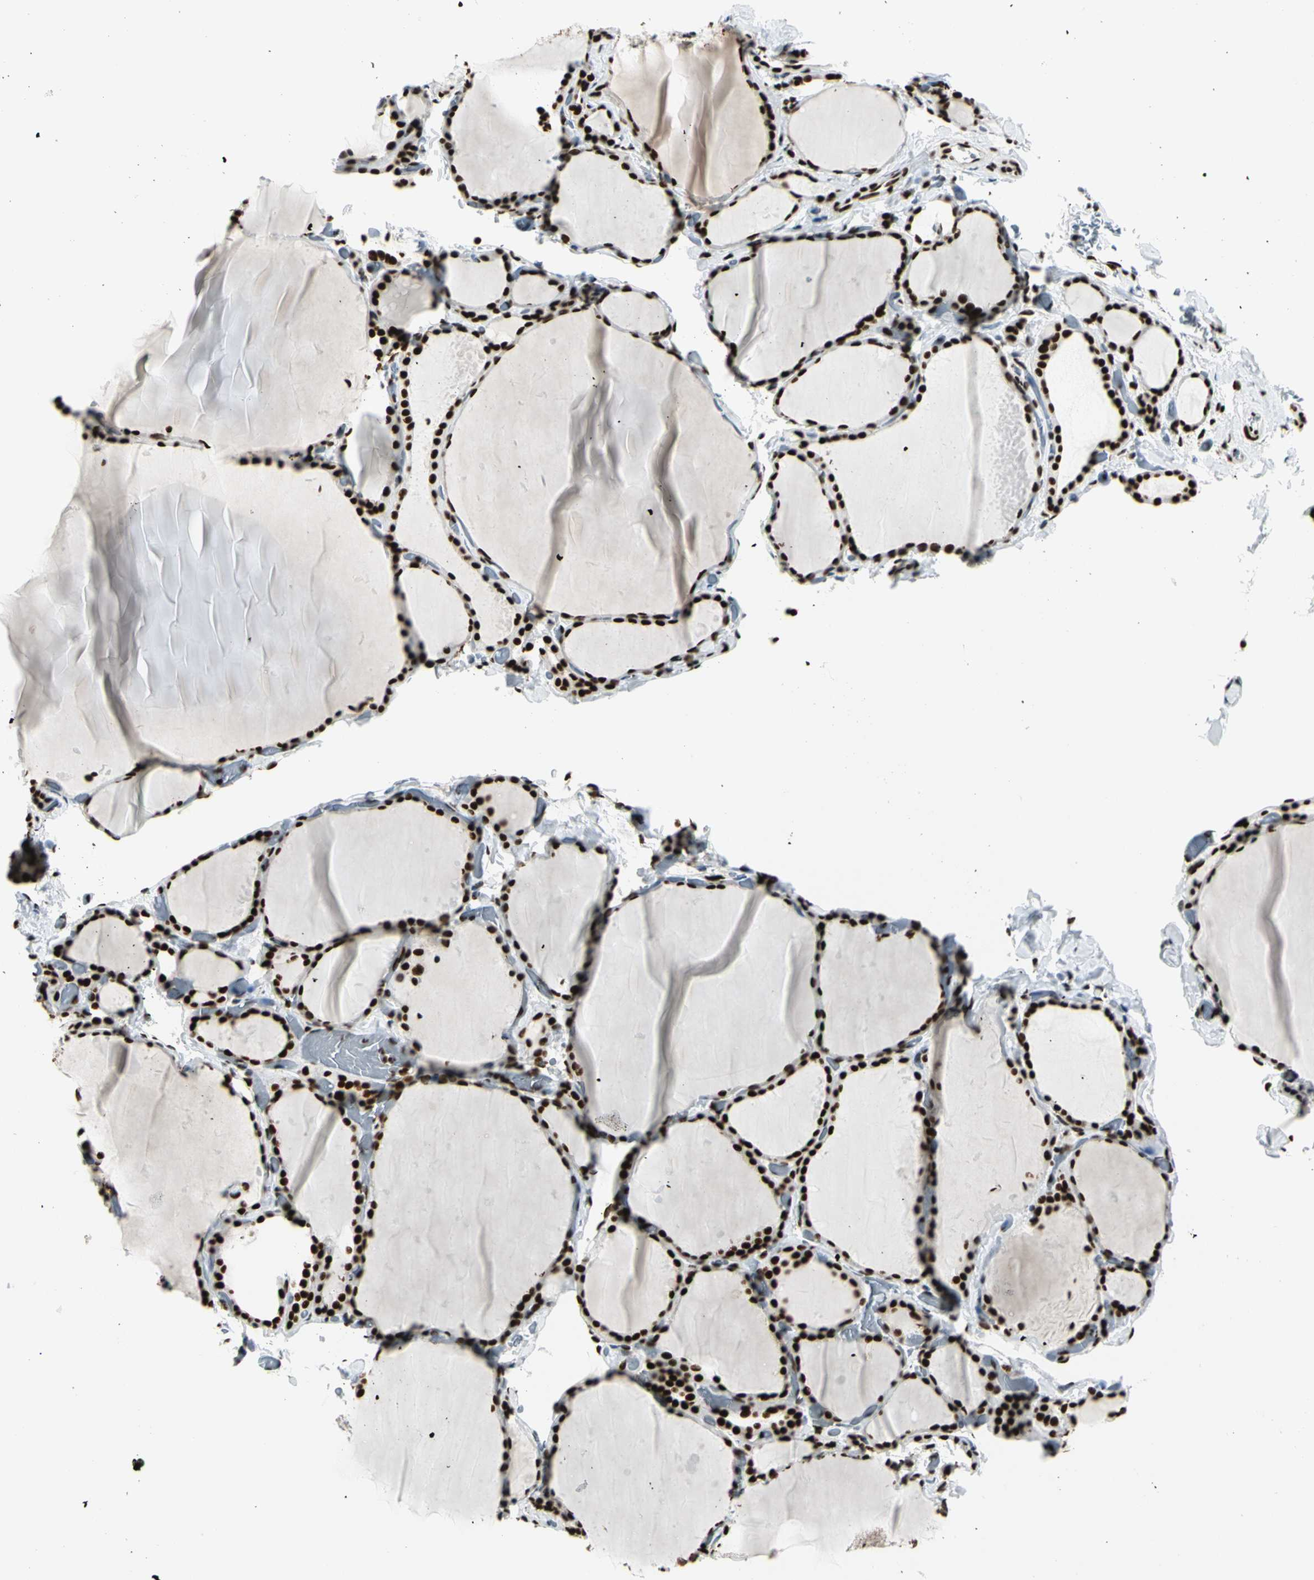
{"staining": {"intensity": "strong", "quantity": ">75%", "location": "nuclear"}, "tissue": "thyroid gland", "cell_type": "Glandular cells", "image_type": "normal", "snomed": [{"axis": "morphology", "description": "Normal tissue, NOS"}, {"axis": "topography", "description": "Thyroid gland"}], "caption": "Brown immunohistochemical staining in unremarkable thyroid gland demonstrates strong nuclear expression in approximately >75% of glandular cells.", "gene": "CCAR1", "patient": {"sex": "female", "age": 22}}